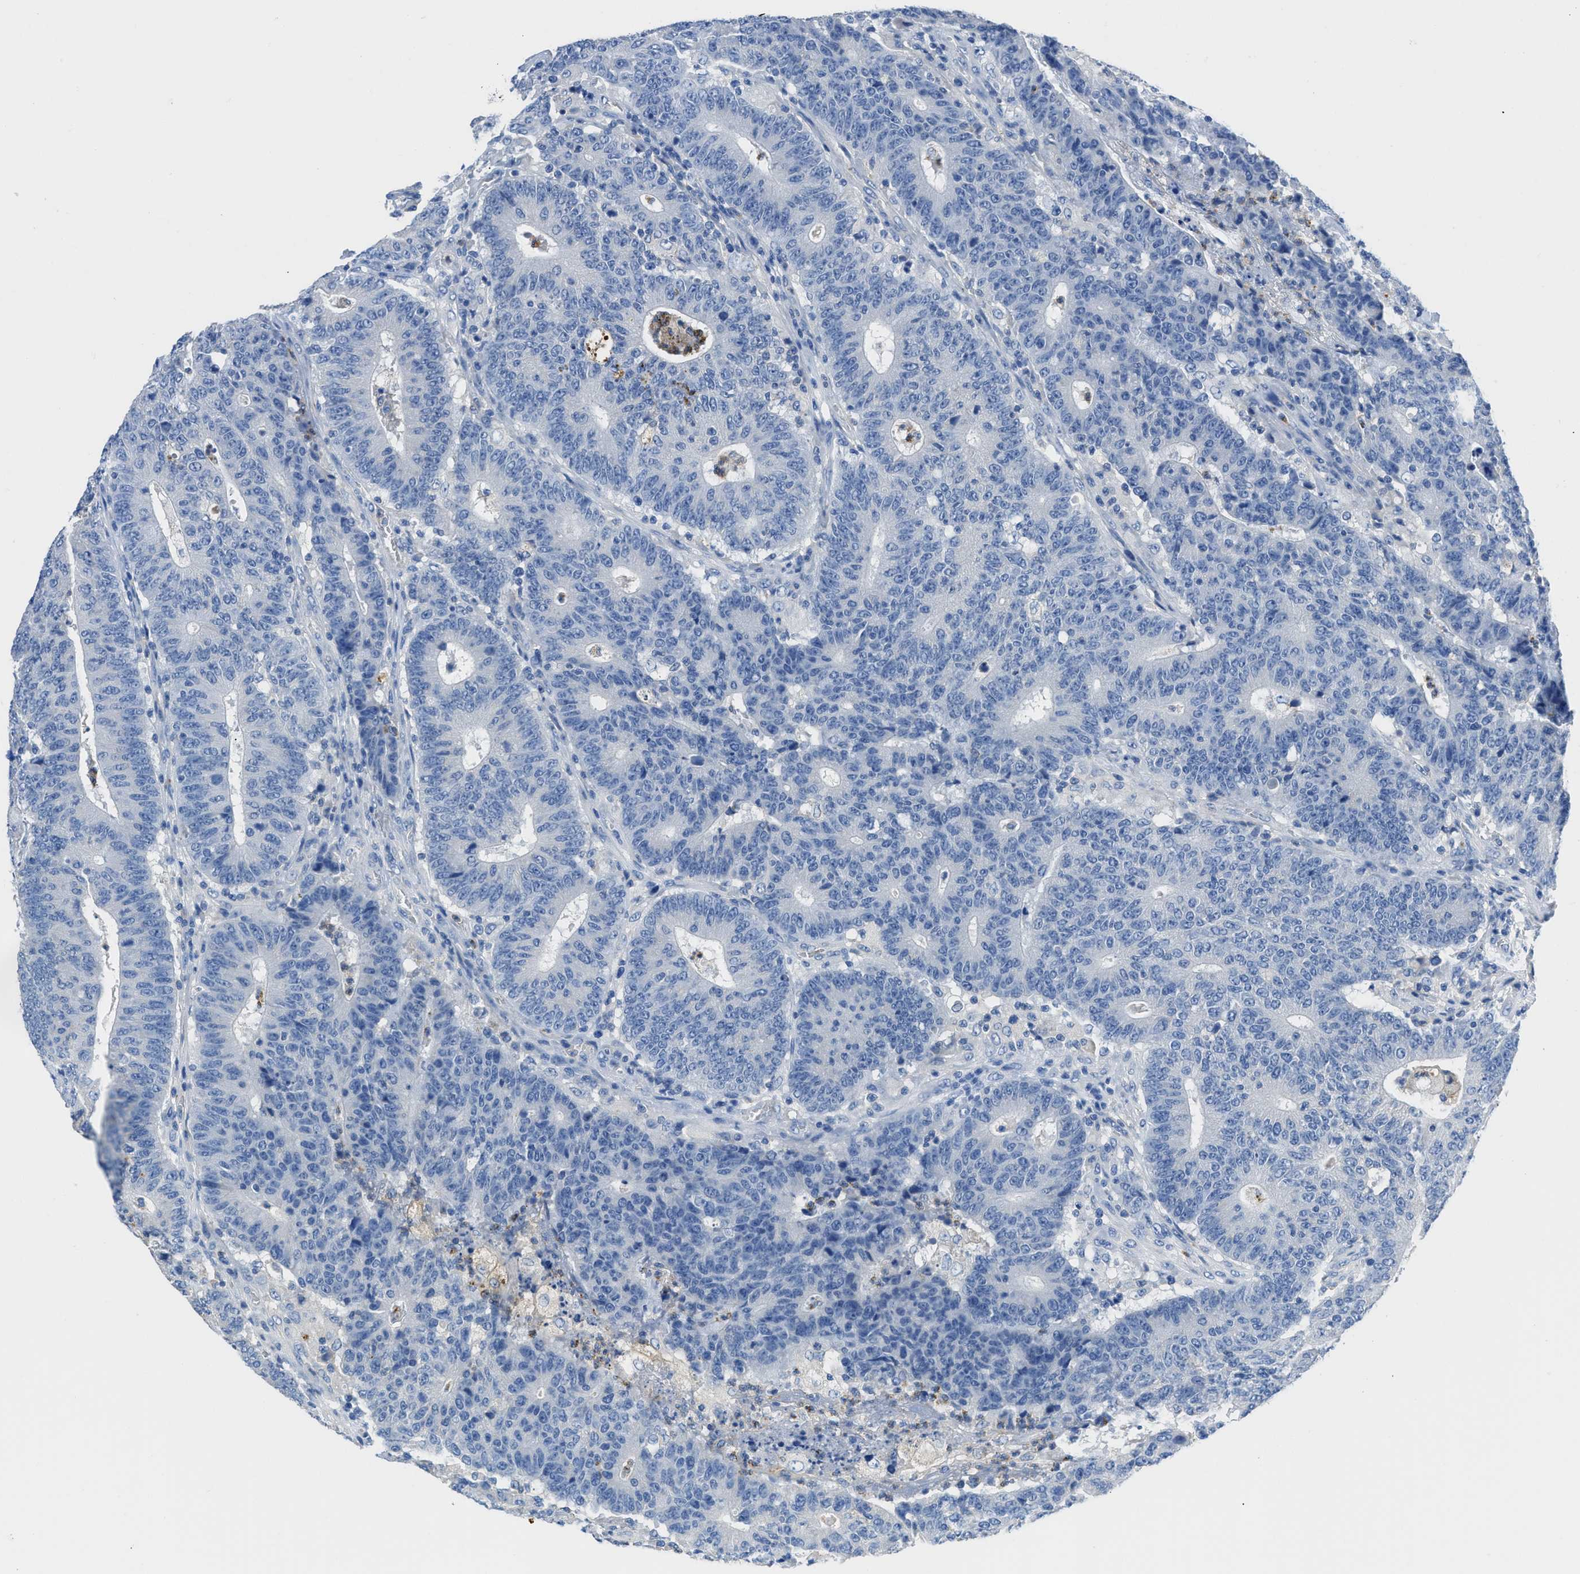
{"staining": {"intensity": "negative", "quantity": "none", "location": "none"}, "tissue": "colorectal cancer", "cell_type": "Tumor cells", "image_type": "cancer", "snomed": [{"axis": "morphology", "description": "Normal tissue, NOS"}, {"axis": "morphology", "description": "Adenocarcinoma, NOS"}, {"axis": "topography", "description": "Colon"}], "caption": "Protein analysis of colorectal cancer (adenocarcinoma) exhibits no significant staining in tumor cells.", "gene": "NEB", "patient": {"sex": "female", "age": 75}}